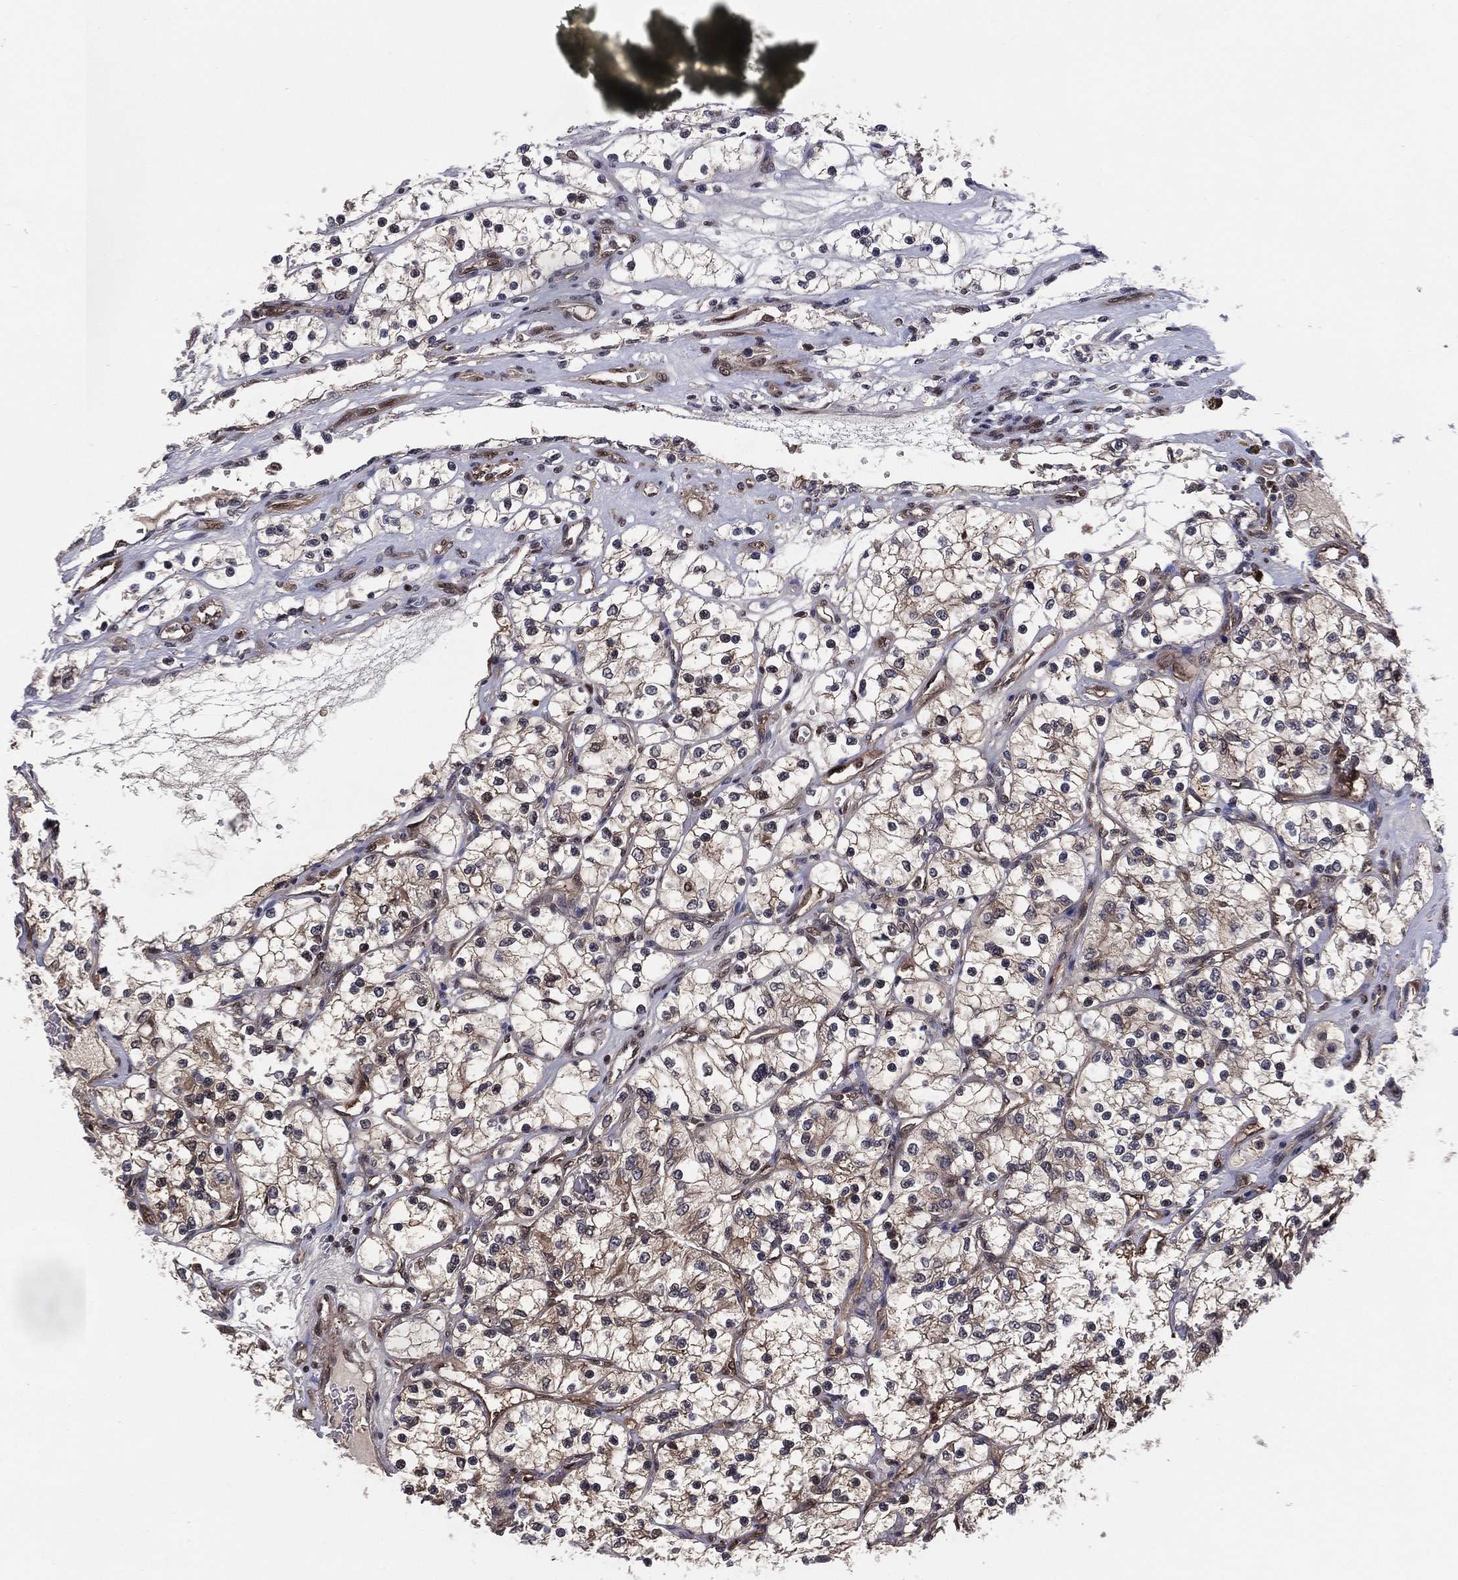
{"staining": {"intensity": "moderate", "quantity": "<25%", "location": "cytoplasmic/membranous"}, "tissue": "renal cancer", "cell_type": "Tumor cells", "image_type": "cancer", "snomed": [{"axis": "morphology", "description": "Adenocarcinoma, NOS"}, {"axis": "topography", "description": "Kidney"}], "caption": "Tumor cells demonstrate low levels of moderate cytoplasmic/membranous positivity in about <25% of cells in adenocarcinoma (renal).", "gene": "ICOSLG", "patient": {"sex": "female", "age": 69}}